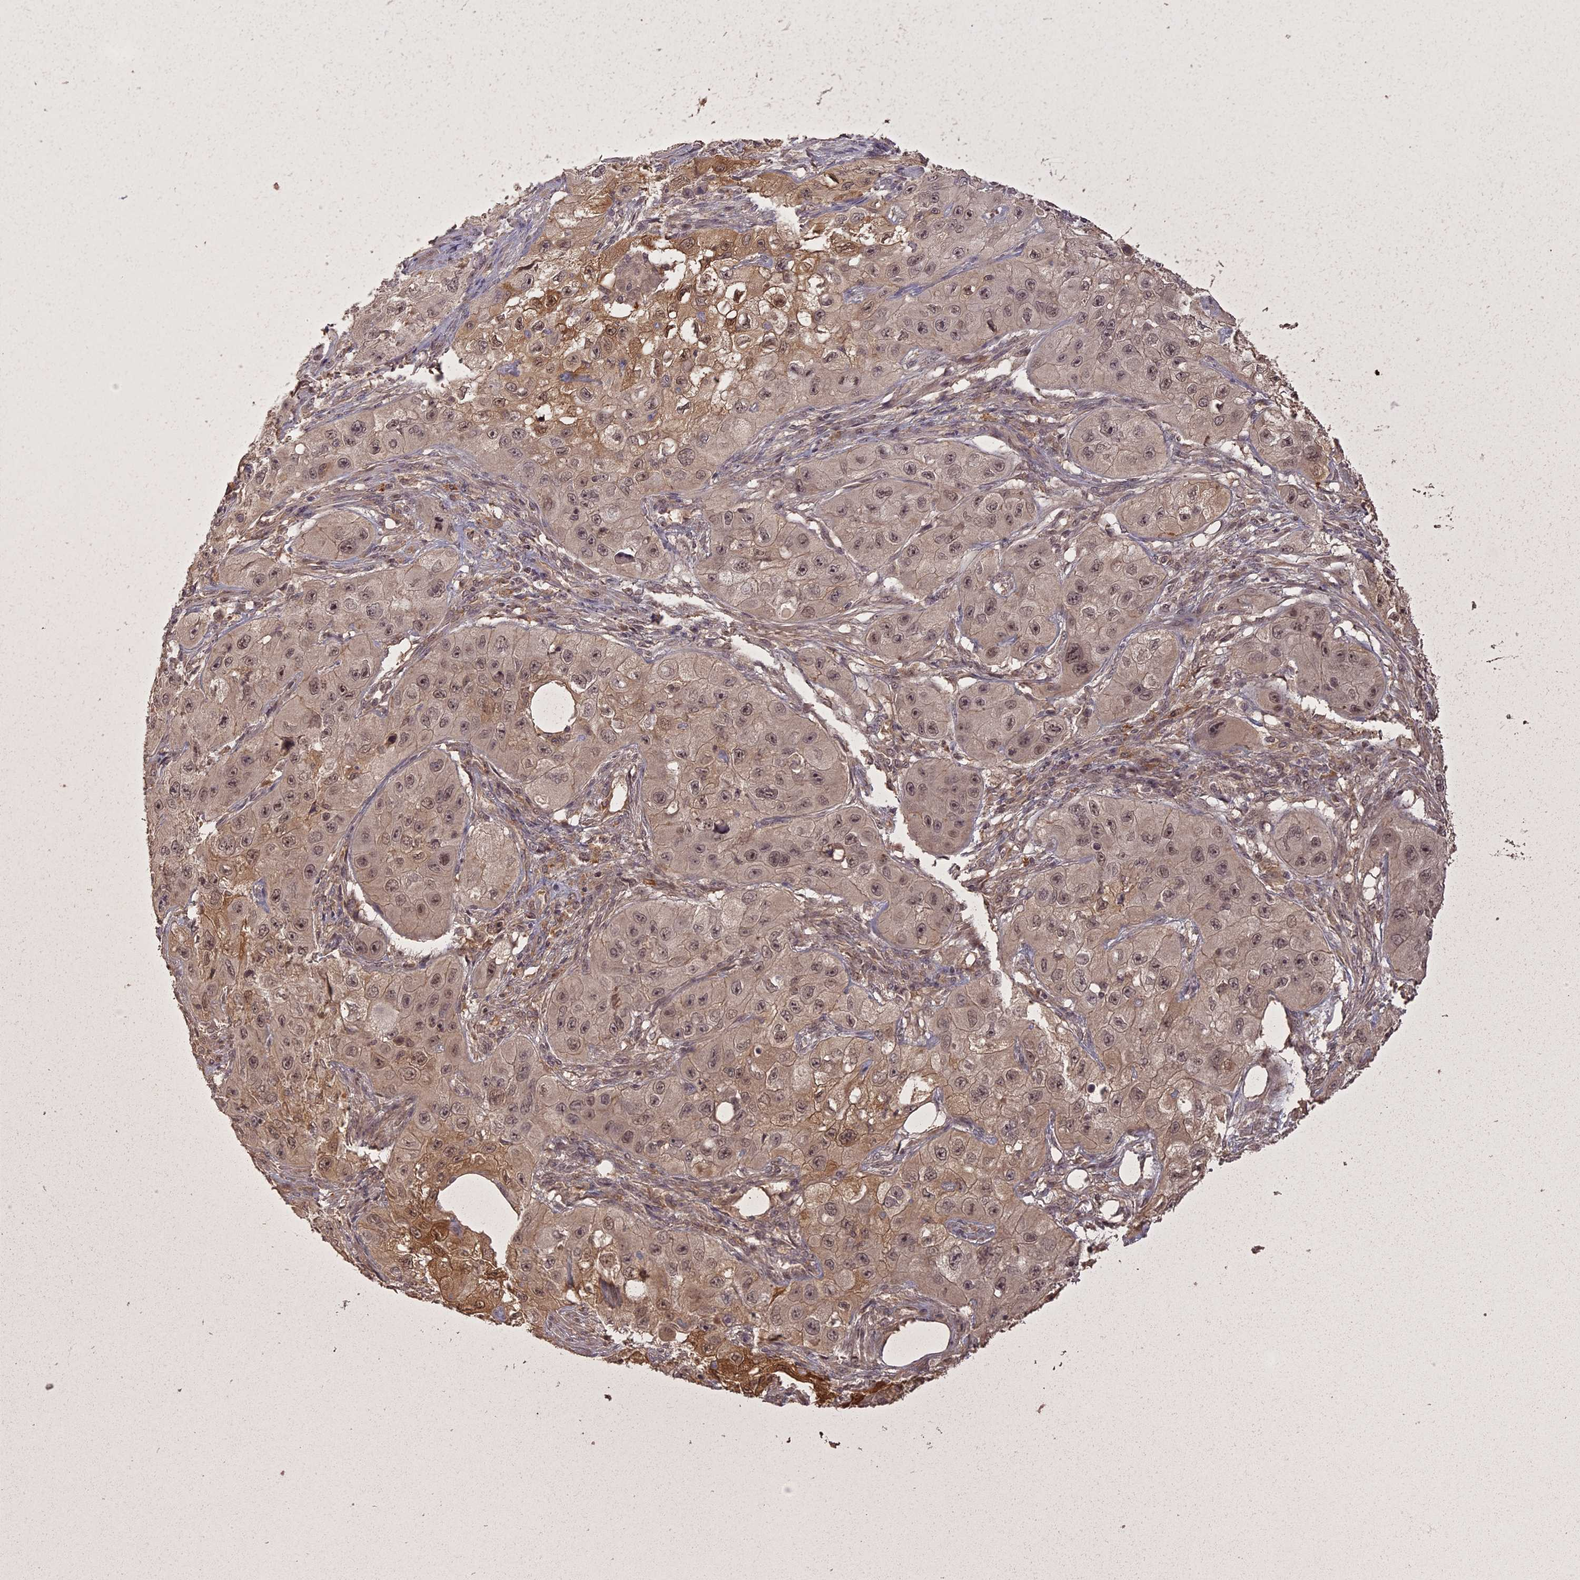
{"staining": {"intensity": "moderate", "quantity": "25%-75%", "location": "cytoplasmic/membranous,nuclear"}, "tissue": "skin cancer", "cell_type": "Tumor cells", "image_type": "cancer", "snomed": [{"axis": "morphology", "description": "Squamous cell carcinoma, NOS"}, {"axis": "topography", "description": "Skin"}, {"axis": "topography", "description": "Subcutis"}], "caption": "Immunohistochemistry (IHC) staining of skin cancer, which demonstrates medium levels of moderate cytoplasmic/membranous and nuclear staining in approximately 25%-75% of tumor cells indicating moderate cytoplasmic/membranous and nuclear protein expression. The staining was performed using DAB (brown) for protein detection and nuclei were counterstained in hematoxylin (blue).", "gene": "ING5", "patient": {"sex": "male", "age": 73}}